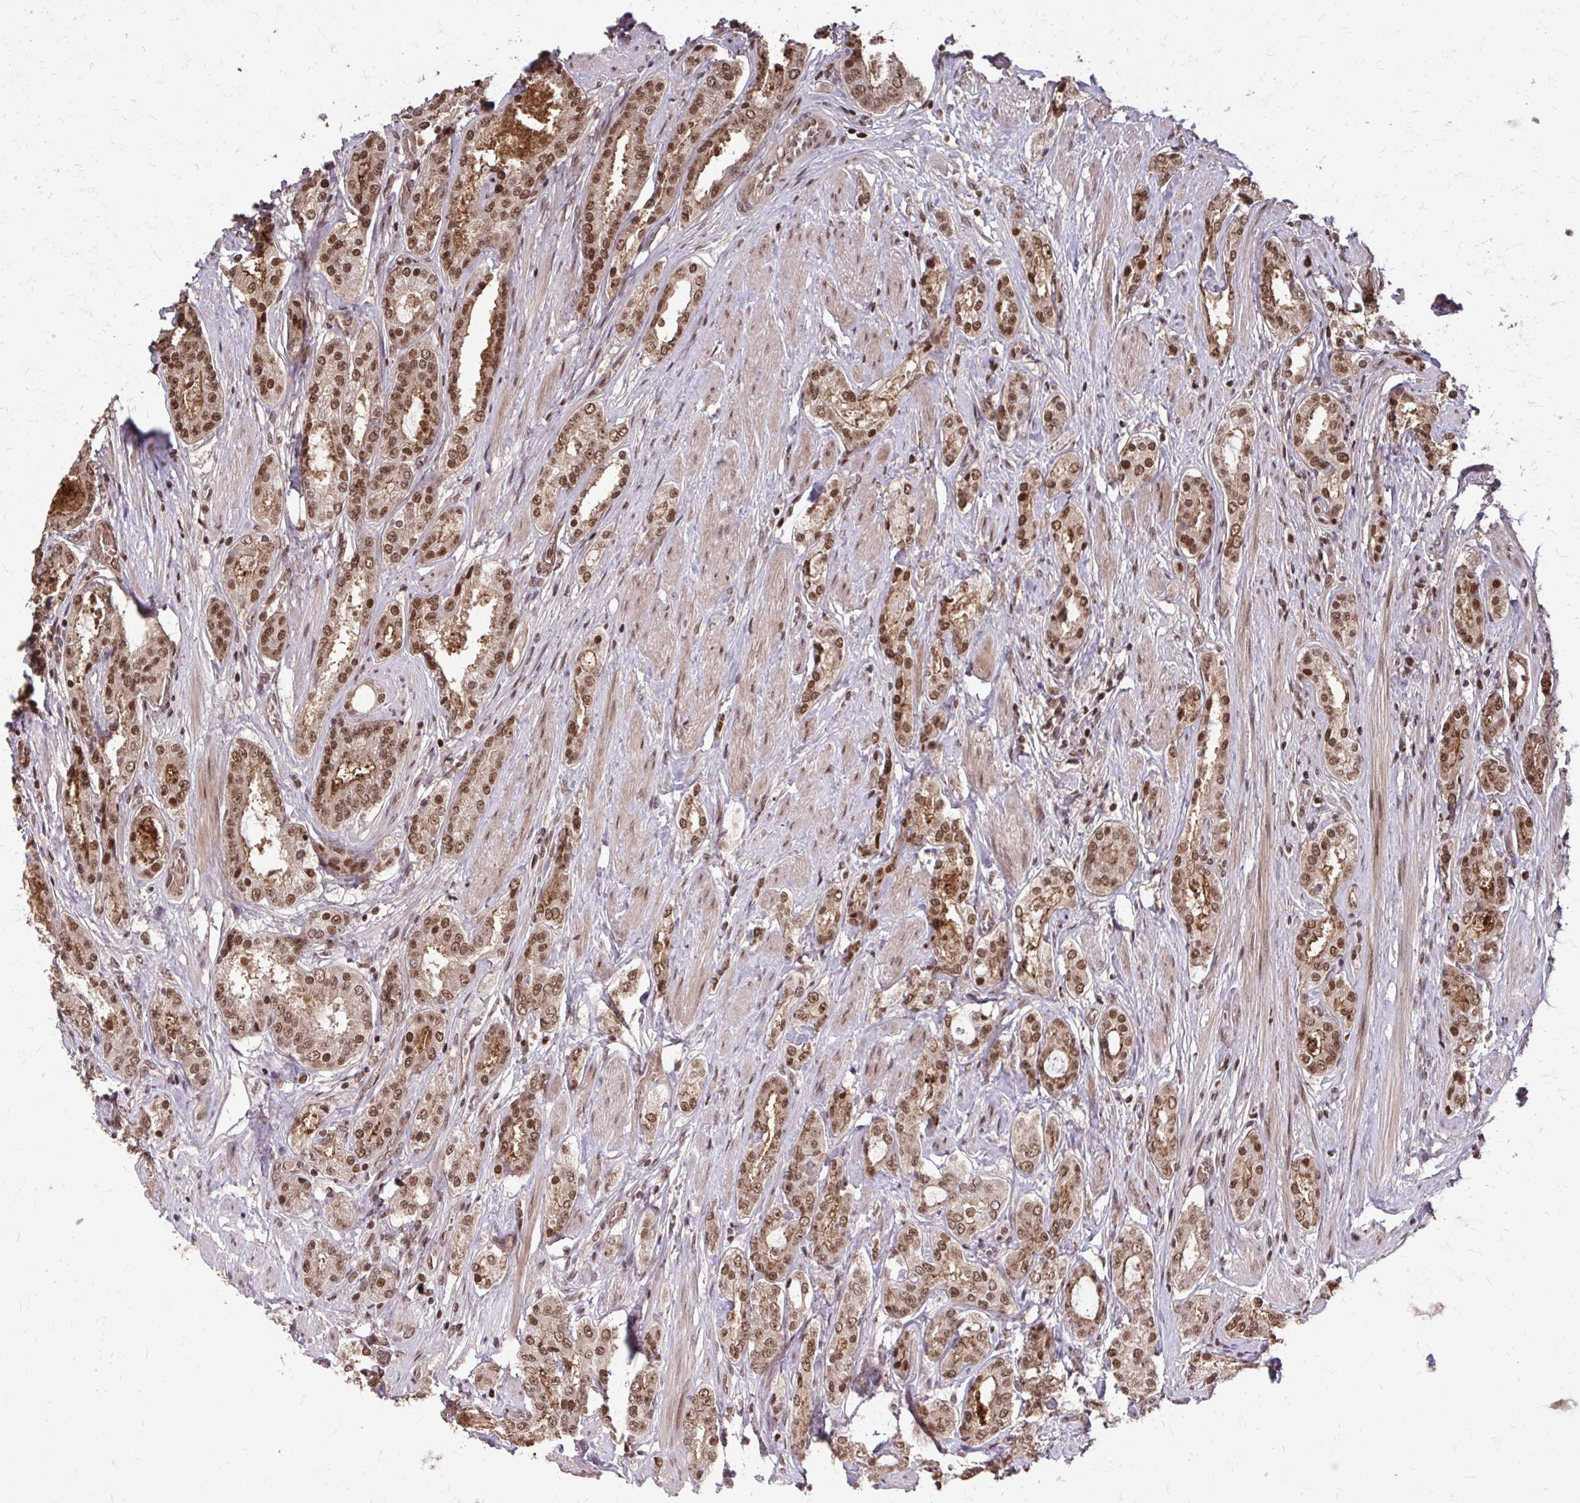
{"staining": {"intensity": "moderate", "quantity": ">75%", "location": "nuclear"}, "tissue": "prostate cancer", "cell_type": "Tumor cells", "image_type": "cancer", "snomed": [{"axis": "morphology", "description": "Adenocarcinoma, High grade"}, {"axis": "topography", "description": "Prostate"}], "caption": "Prostate cancer stained with a brown dye shows moderate nuclear positive expression in approximately >75% of tumor cells.", "gene": "SS18", "patient": {"sex": "male", "age": 63}}